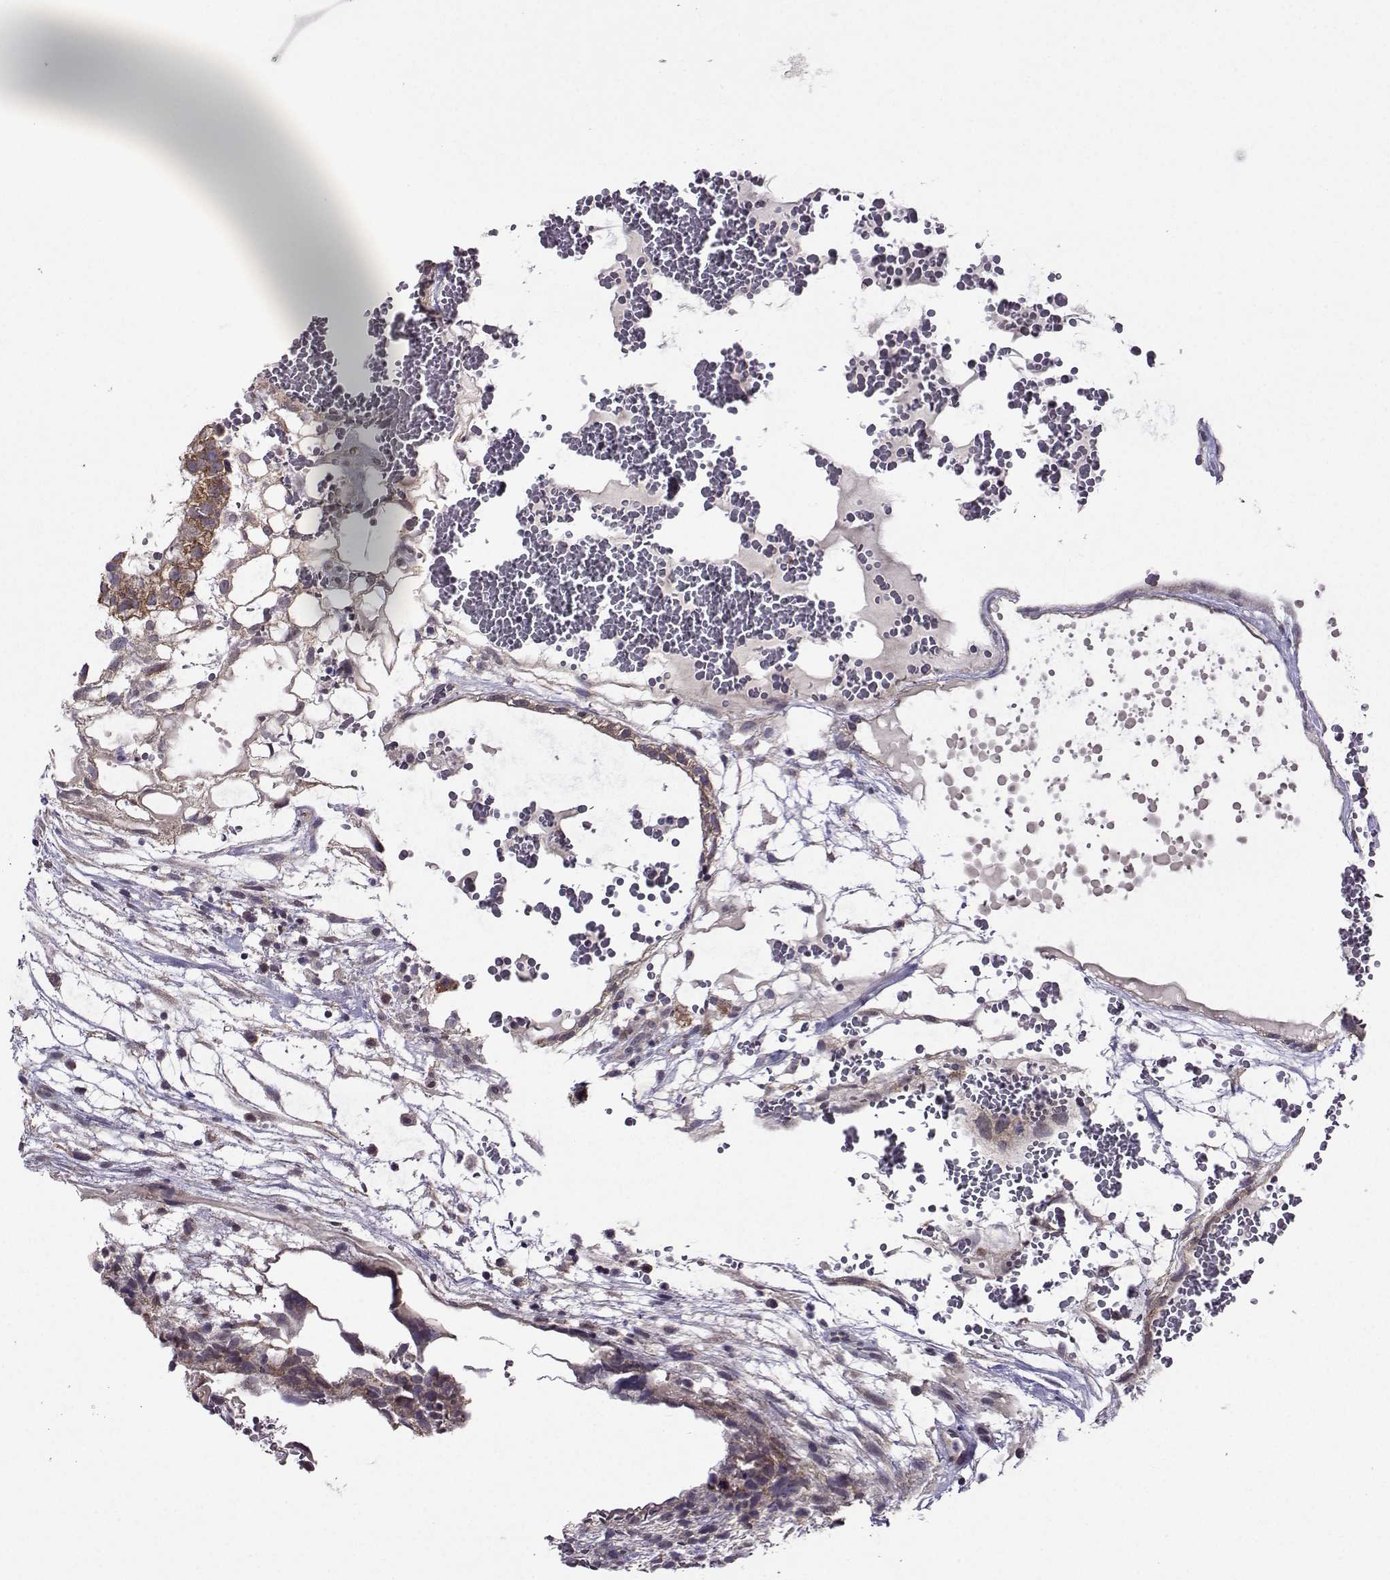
{"staining": {"intensity": "strong", "quantity": ">75%", "location": "cytoplasmic/membranous"}, "tissue": "testis cancer", "cell_type": "Tumor cells", "image_type": "cancer", "snomed": [{"axis": "morphology", "description": "Normal tissue, NOS"}, {"axis": "morphology", "description": "Carcinoma, Embryonal, NOS"}, {"axis": "topography", "description": "Testis"}], "caption": "Testis embryonal carcinoma was stained to show a protein in brown. There is high levels of strong cytoplasmic/membranous positivity in about >75% of tumor cells.", "gene": "DDX20", "patient": {"sex": "male", "age": 32}}